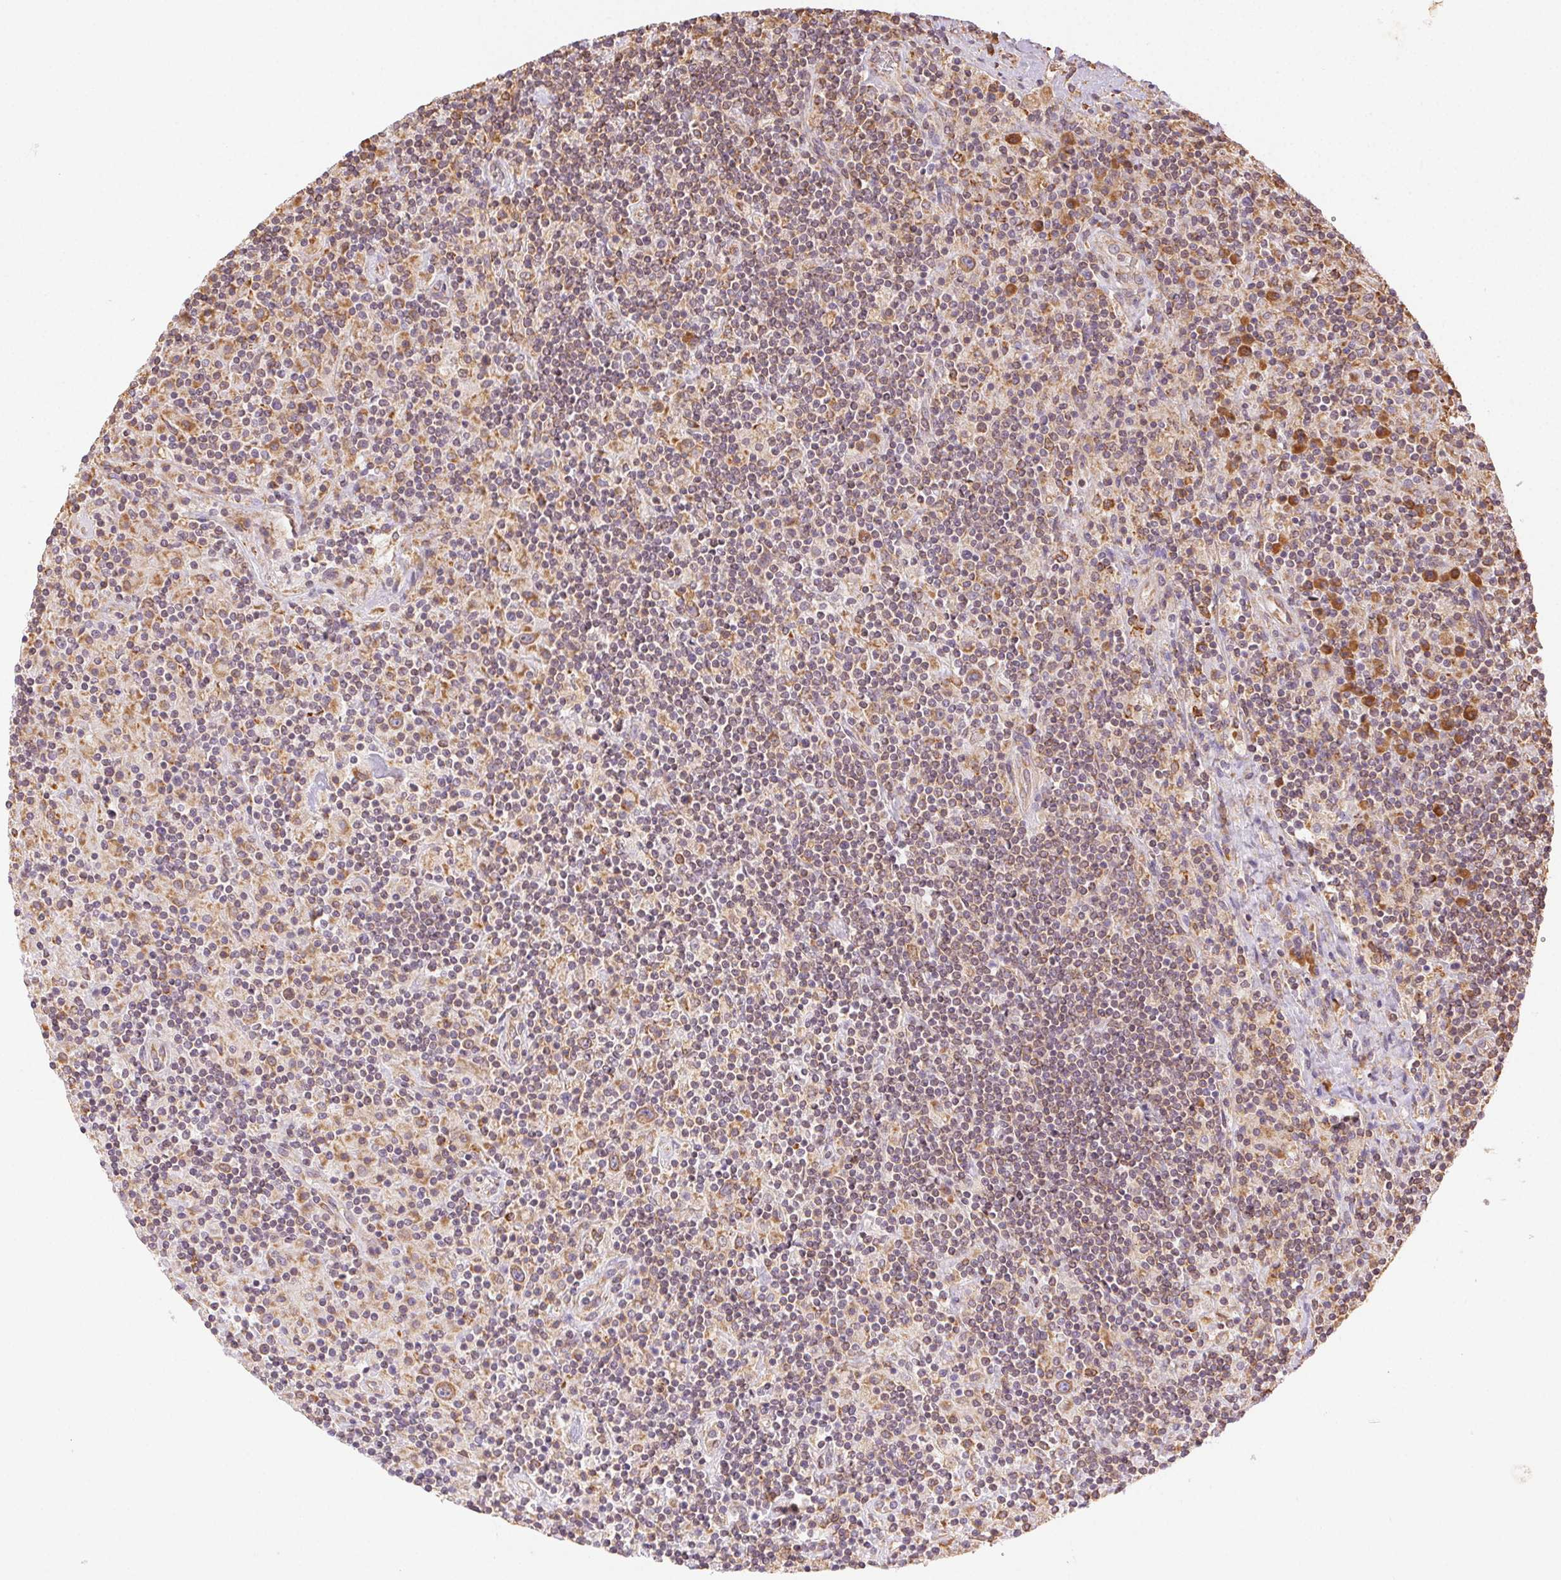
{"staining": {"intensity": "moderate", "quantity": ">75%", "location": "cytoplasmic/membranous"}, "tissue": "lymphoma", "cell_type": "Tumor cells", "image_type": "cancer", "snomed": [{"axis": "morphology", "description": "Hodgkin's disease, NOS"}, {"axis": "topography", "description": "Lymph node"}], "caption": "Protein expression analysis of human Hodgkin's disease reveals moderate cytoplasmic/membranous positivity in approximately >75% of tumor cells.", "gene": "ENTREP1", "patient": {"sex": "male", "age": 70}}